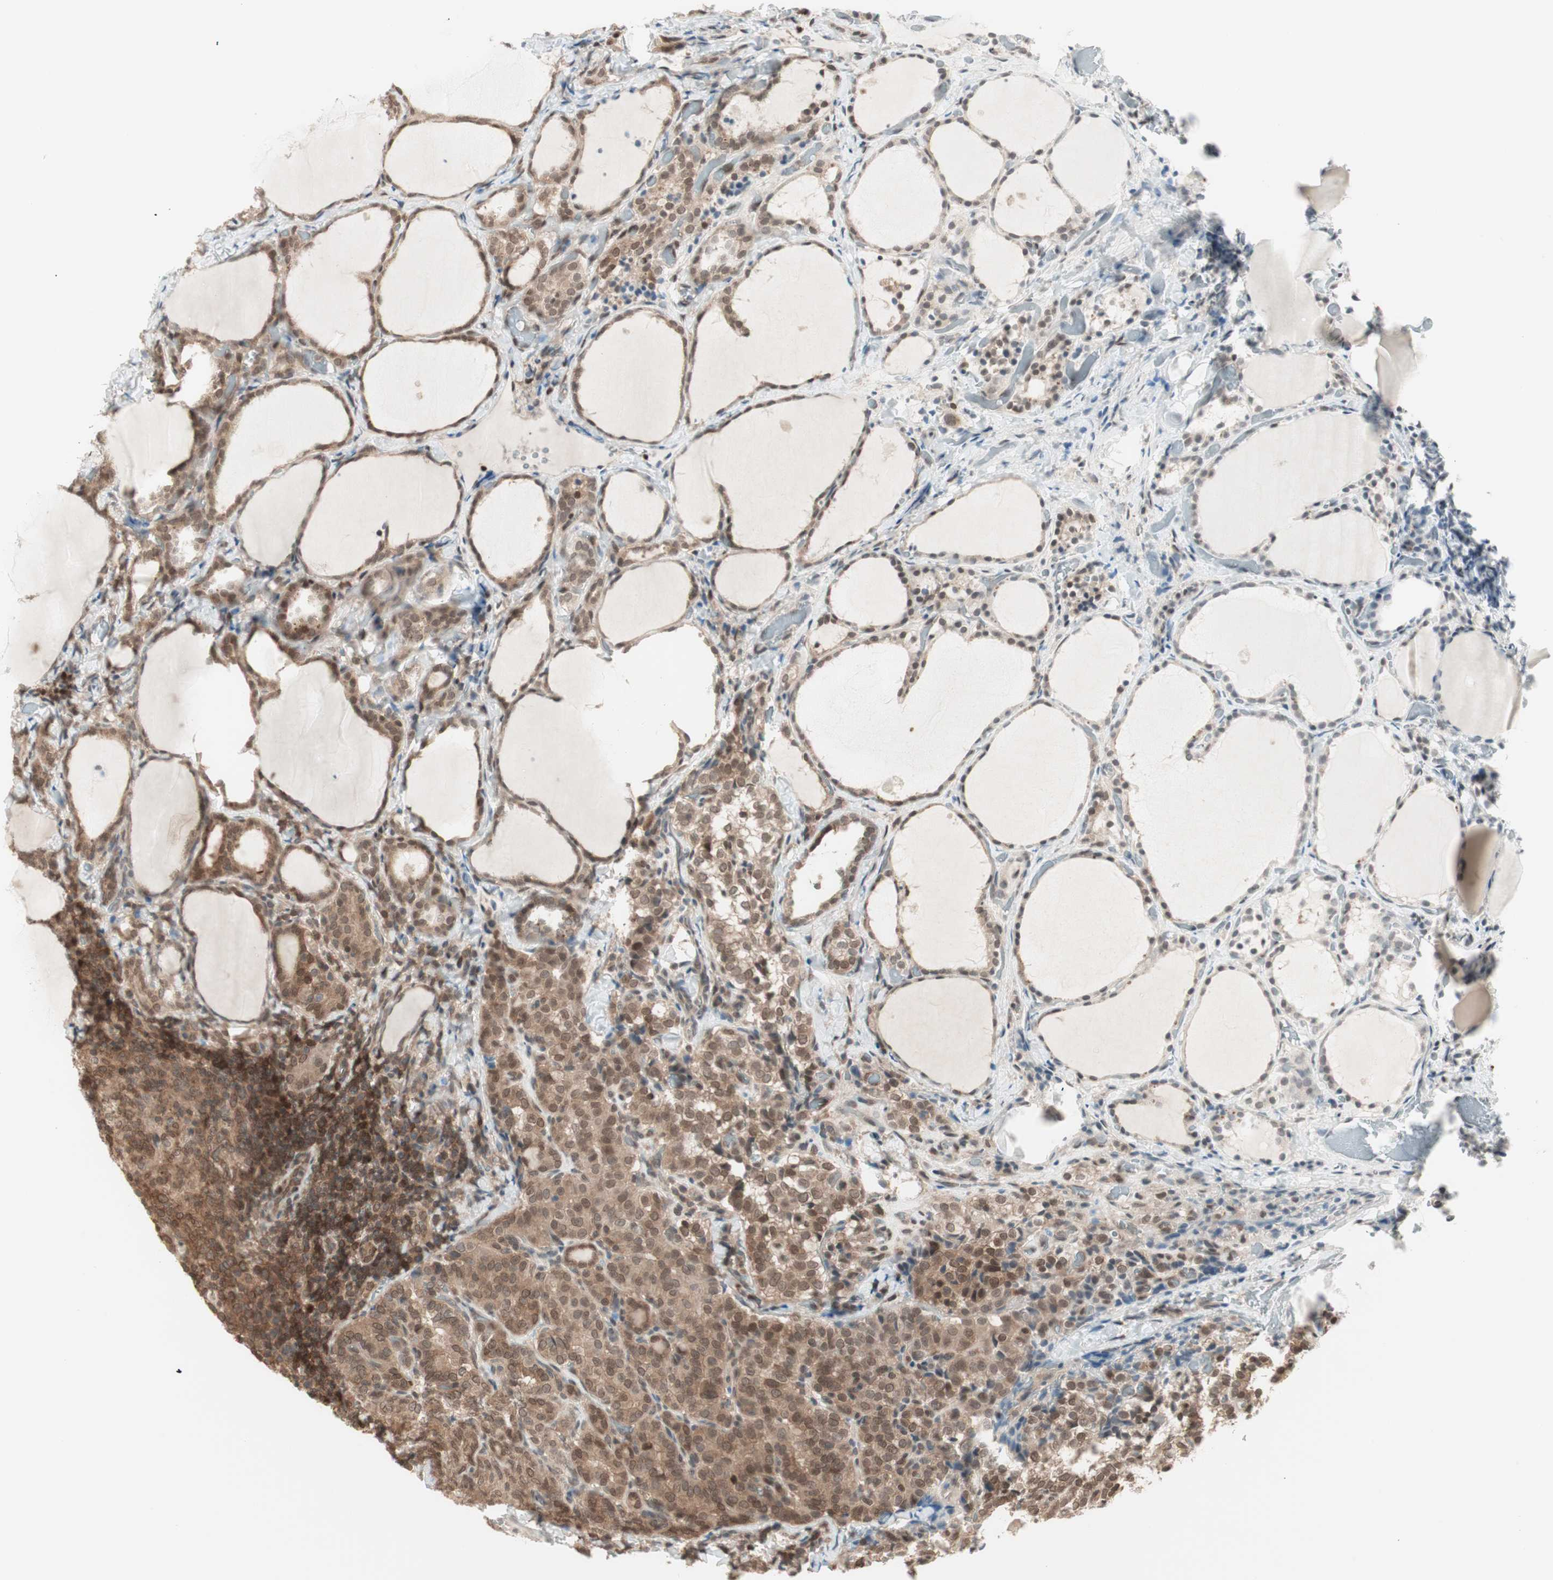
{"staining": {"intensity": "moderate", "quantity": ">75%", "location": "cytoplasmic/membranous,nuclear"}, "tissue": "thyroid cancer", "cell_type": "Tumor cells", "image_type": "cancer", "snomed": [{"axis": "morphology", "description": "Normal tissue, NOS"}, {"axis": "morphology", "description": "Papillary adenocarcinoma, NOS"}, {"axis": "topography", "description": "Thyroid gland"}], "caption": "Thyroid cancer stained with DAB (3,3'-diaminobenzidine) immunohistochemistry (IHC) shows medium levels of moderate cytoplasmic/membranous and nuclear positivity in about >75% of tumor cells.", "gene": "UBE2I", "patient": {"sex": "female", "age": 30}}